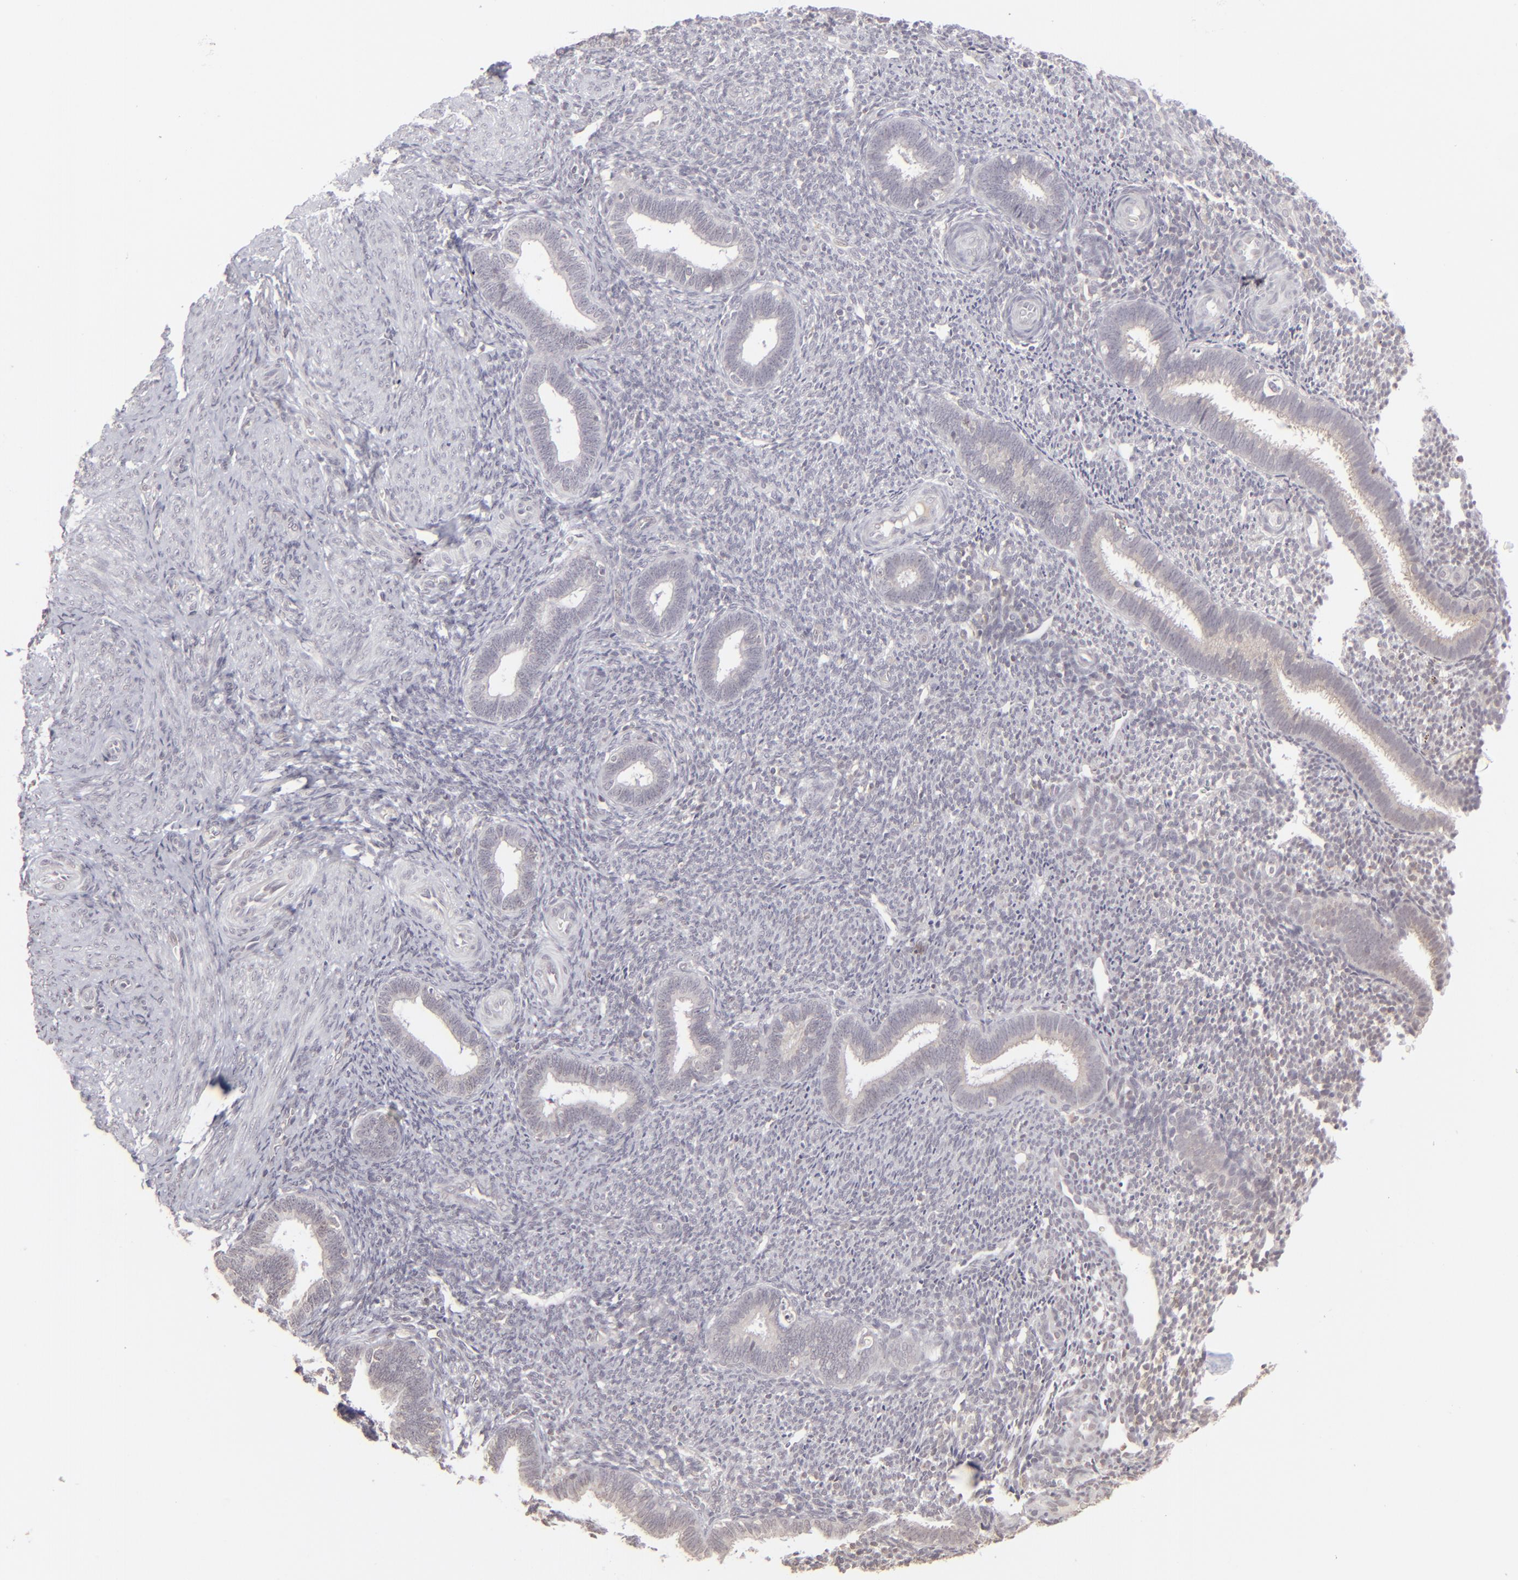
{"staining": {"intensity": "negative", "quantity": "none", "location": "none"}, "tissue": "endometrium", "cell_type": "Cells in endometrial stroma", "image_type": "normal", "snomed": [{"axis": "morphology", "description": "Normal tissue, NOS"}, {"axis": "topography", "description": "Endometrium"}], "caption": "DAB (3,3'-diaminobenzidine) immunohistochemical staining of unremarkable human endometrium reveals no significant expression in cells in endometrial stroma. (IHC, brightfield microscopy, high magnification).", "gene": "CLDN2", "patient": {"sex": "female", "age": 27}}